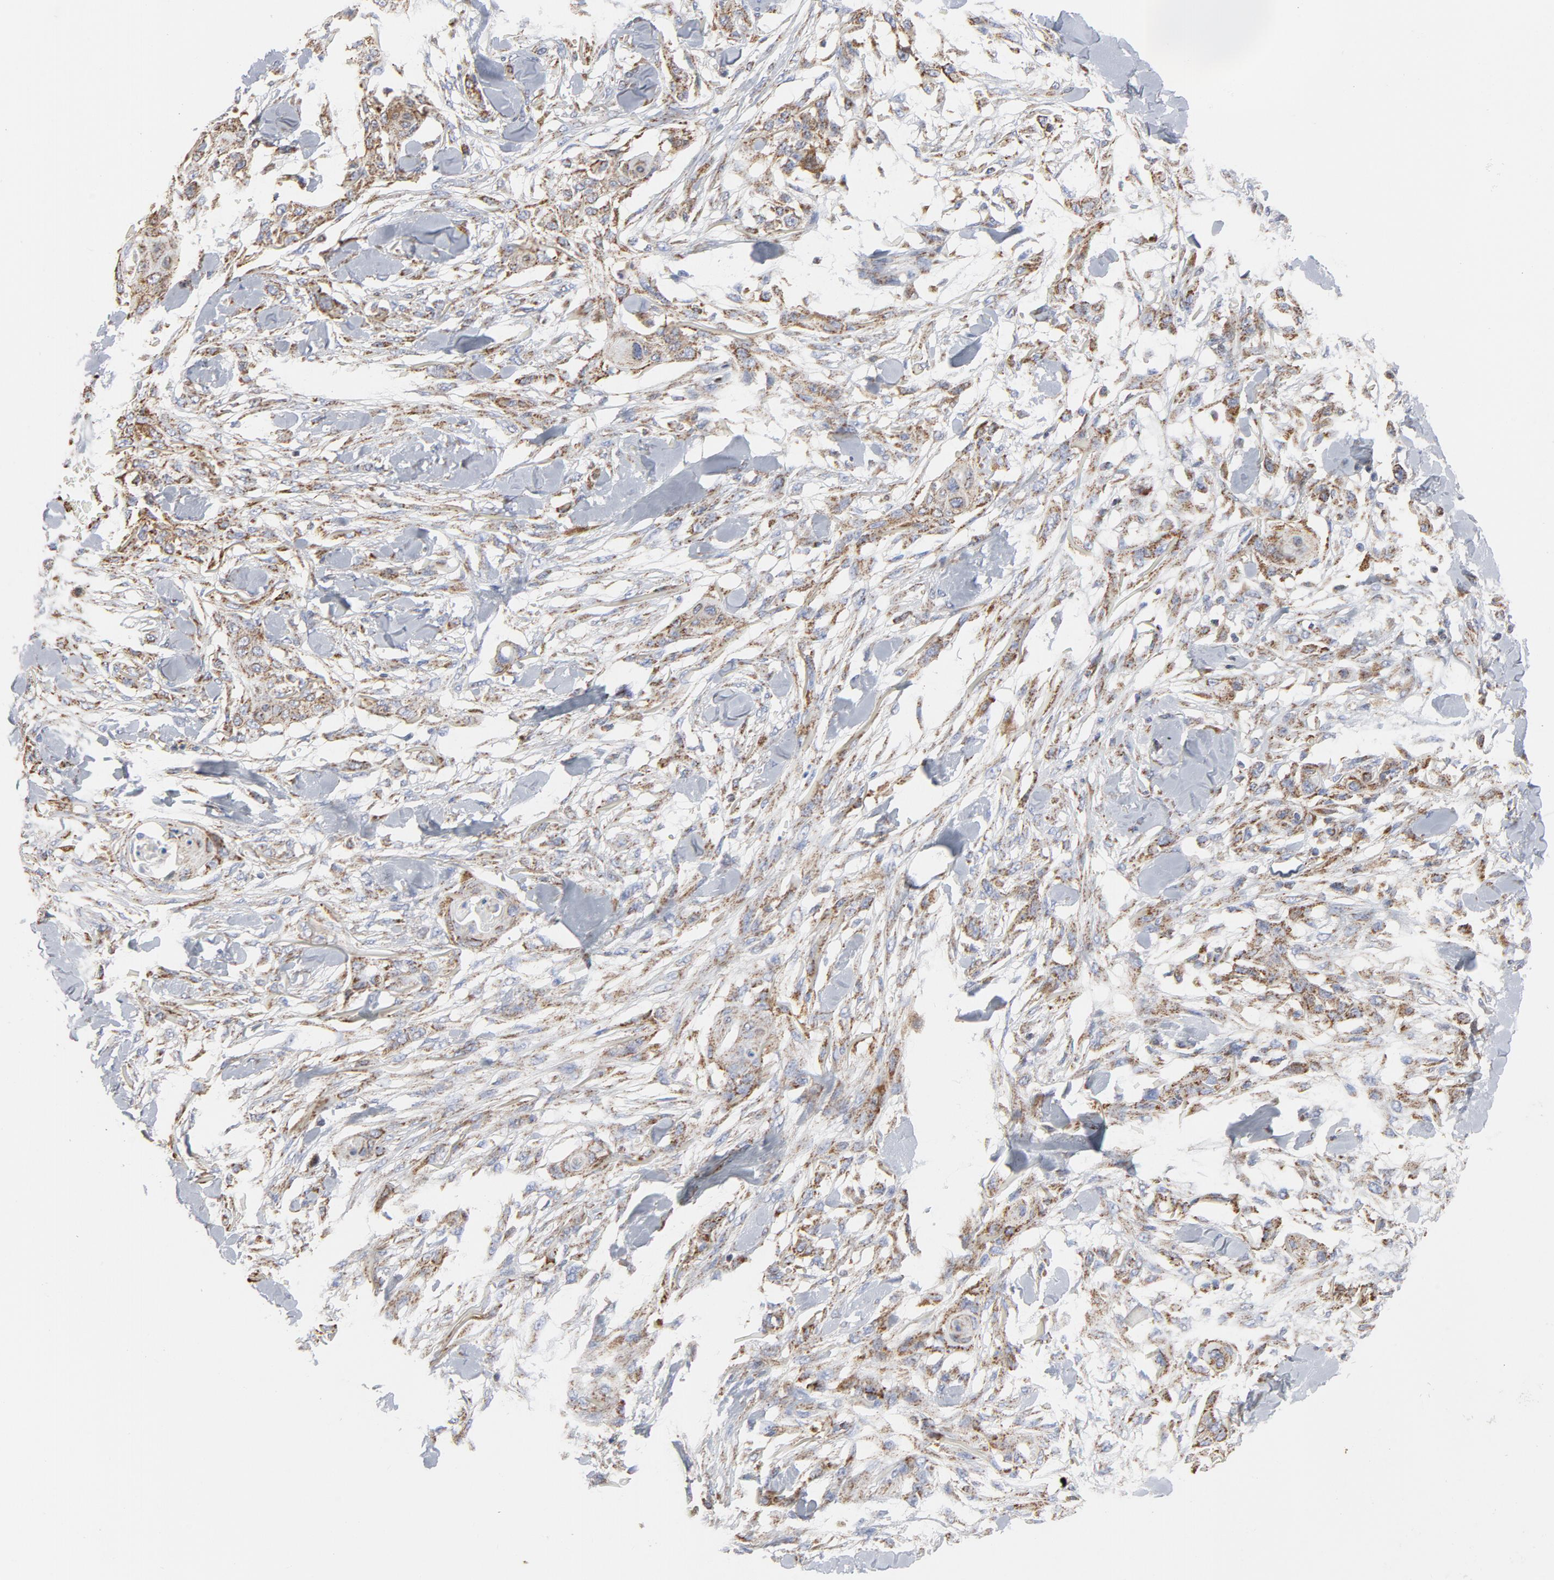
{"staining": {"intensity": "moderate", "quantity": ">75%", "location": "cytoplasmic/membranous"}, "tissue": "skin cancer", "cell_type": "Tumor cells", "image_type": "cancer", "snomed": [{"axis": "morphology", "description": "Normal tissue, NOS"}, {"axis": "morphology", "description": "Squamous cell carcinoma, NOS"}, {"axis": "topography", "description": "Skin"}], "caption": "Immunohistochemical staining of human skin cancer (squamous cell carcinoma) displays moderate cytoplasmic/membranous protein expression in approximately >75% of tumor cells.", "gene": "CYCS", "patient": {"sex": "female", "age": 59}}